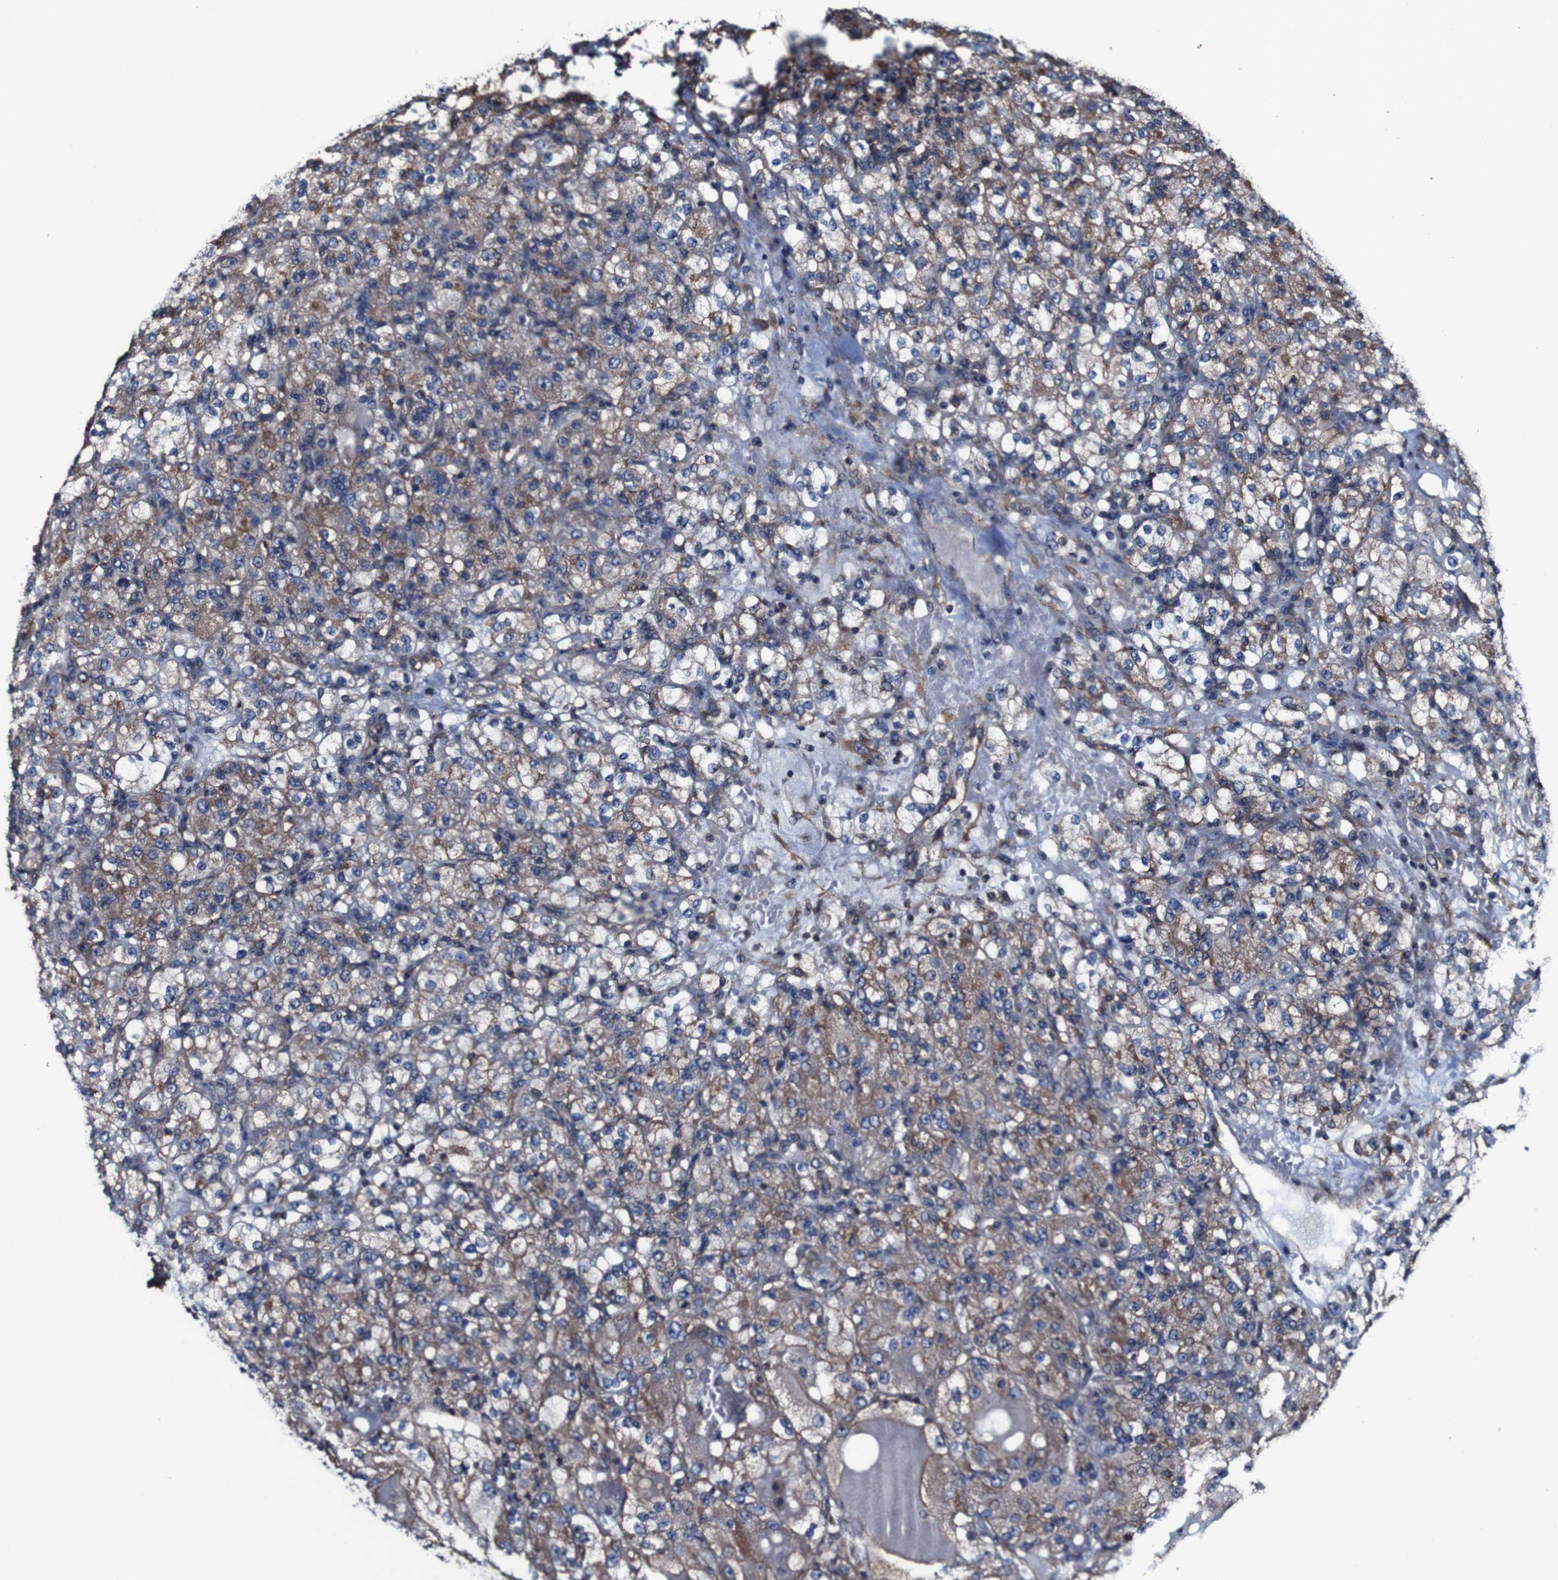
{"staining": {"intensity": "moderate", "quantity": ">75%", "location": "cytoplasmic/membranous"}, "tissue": "renal cancer", "cell_type": "Tumor cells", "image_type": "cancer", "snomed": [{"axis": "morphology", "description": "Normal tissue, NOS"}, {"axis": "morphology", "description": "Adenocarcinoma, NOS"}, {"axis": "topography", "description": "Kidney"}], "caption": "Renal adenocarcinoma stained with DAB (3,3'-diaminobenzidine) IHC reveals medium levels of moderate cytoplasmic/membranous positivity in about >75% of tumor cells. (DAB (3,3'-diaminobenzidine) IHC, brown staining for protein, blue staining for nuclei).", "gene": "CSF1R", "patient": {"sex": "male", "age": 61}}